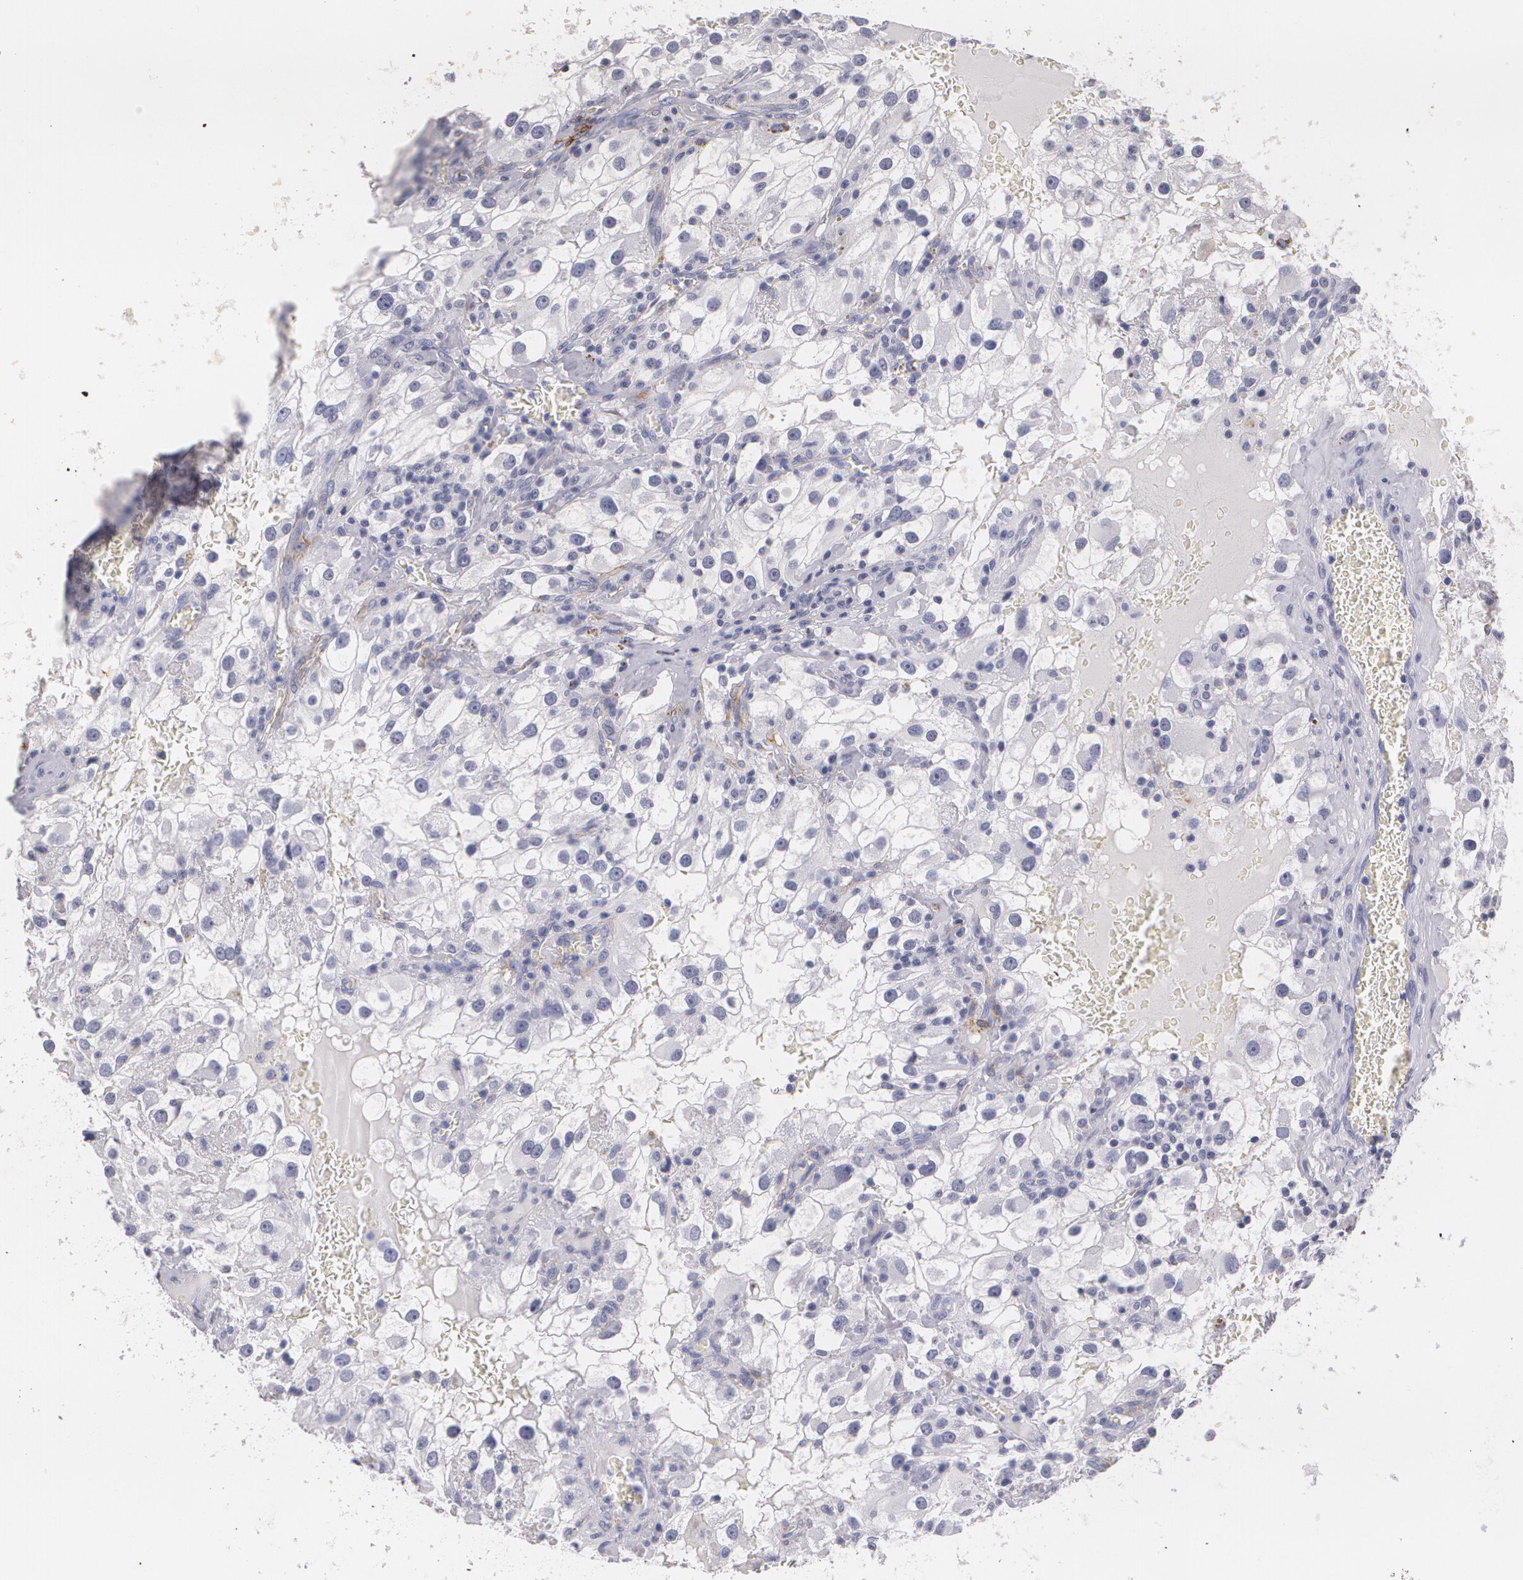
{"staining": {"intensity": "negative", "quantity": "none", "location": "none"}, "tissue": "renal cancer", "cell_type": "Tumor cells", "image_type": "cancer", "snomed": [{"axis": "morphology", "description": "Adenocarcinoma, NOS"}, {"axis": "topography", "description": "Kidney"}], "caption": "This is an IHC image of renal cancer. There is no staining in tumor cells.", "gene": "NGFR", "patient": {"sex": "female", "age": 52}}